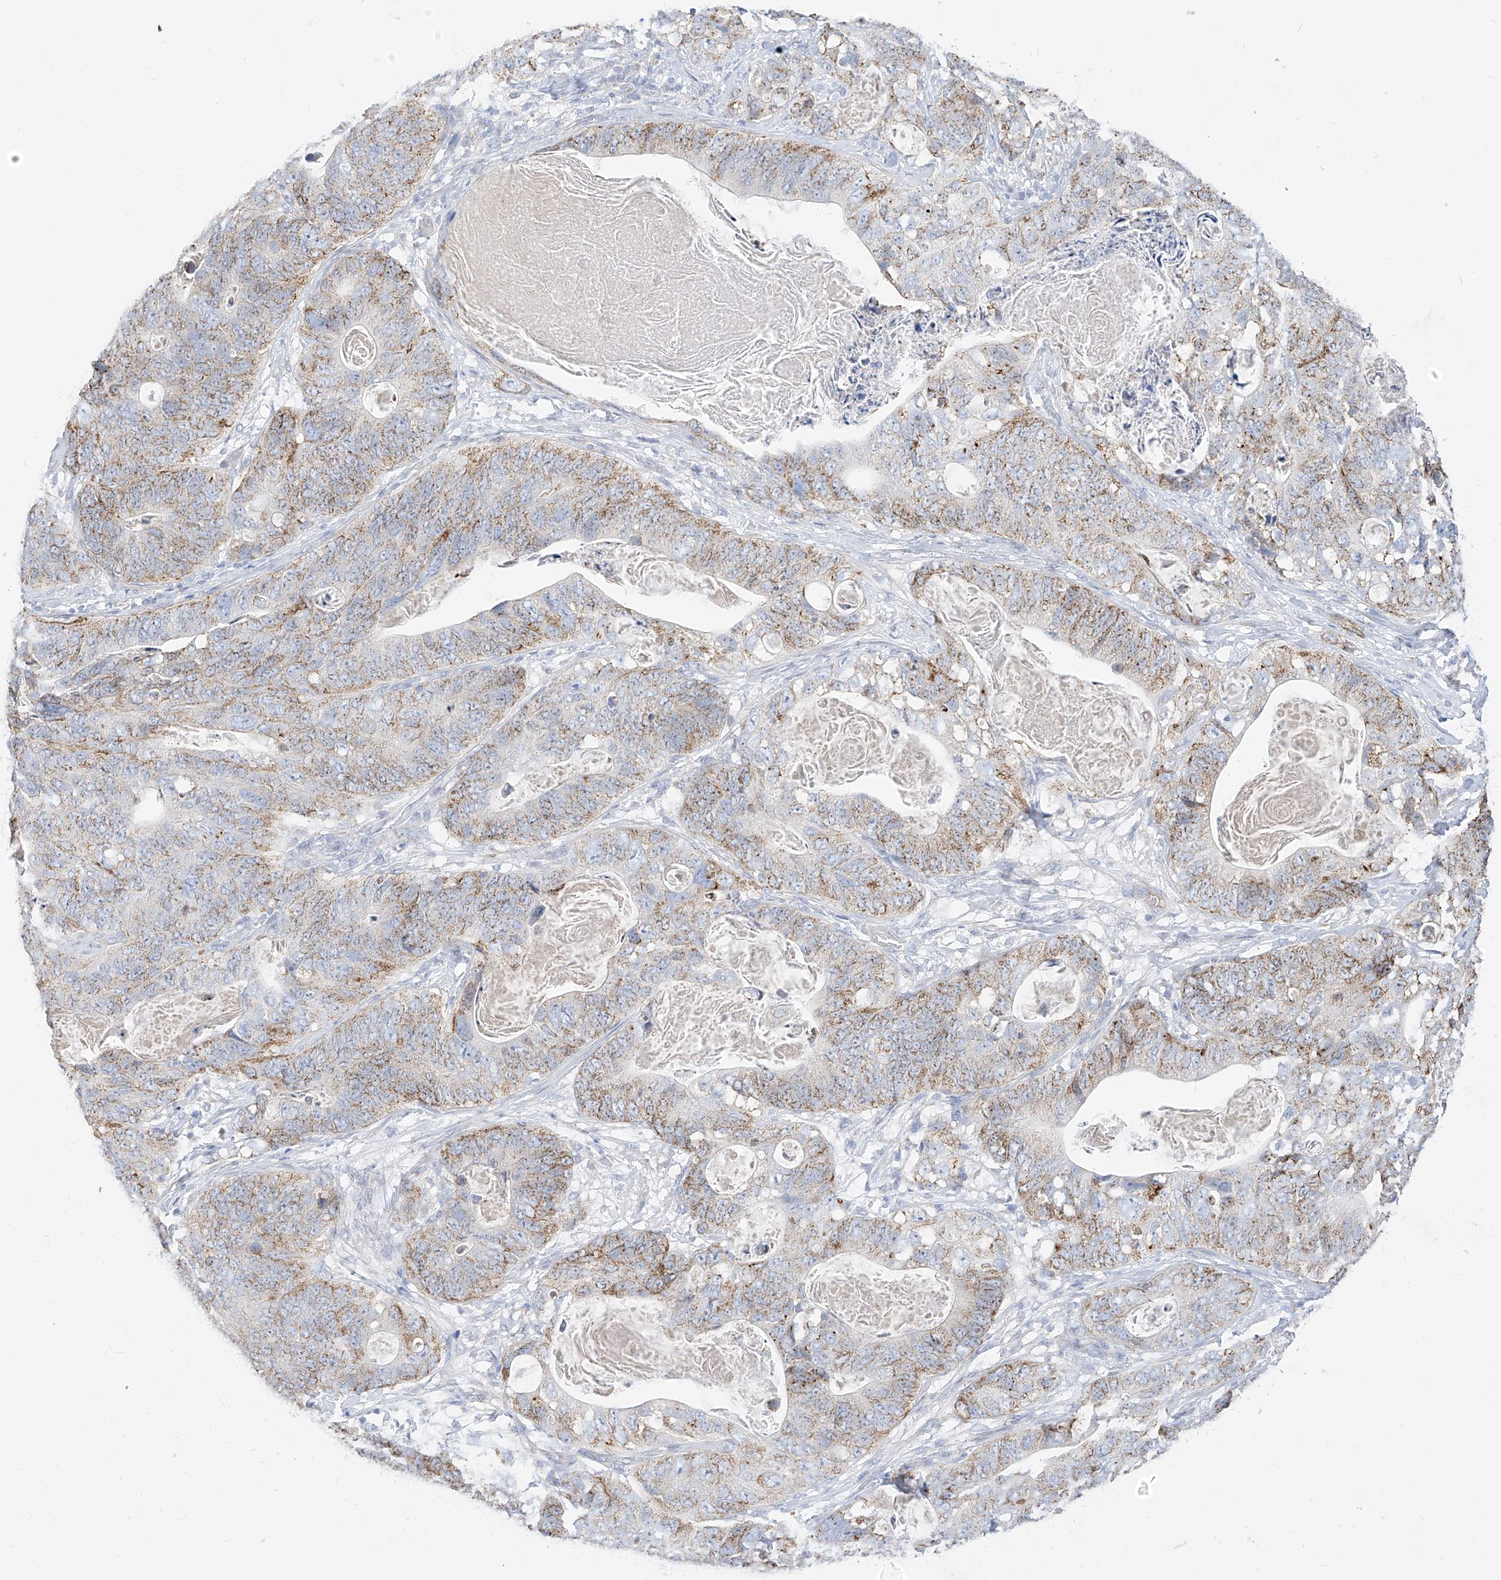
{"staining": {"intensity": "moderate", "quantity": ">75%", "location": "cytoplasmic/membranous"}, "tissue": "stomach cancer", "cell_type": "Tumor cells", "image_type": "cancer", "snomed": [{"axis": "morphology", "description": "Normal tissue, NOS"}, {"axis": "morphology", "description": "Adenocarcinoma, NOS"}, {"axis": "topography", "description": "Stomach"}], "caption": "A histopathology image of human stomach cancer (adenocarcinoma) stained for a protein displays moderate cytoplasmic/membranous brown staining in tumor cells. The staining was performed using DAB (3,3'-diaminobenzidine), with brown indicating positive protein expression. Nuclei are stained blue with hematoxylin.", "gene": "RASA2", "patient": {"sex": "female", "age": 89}}